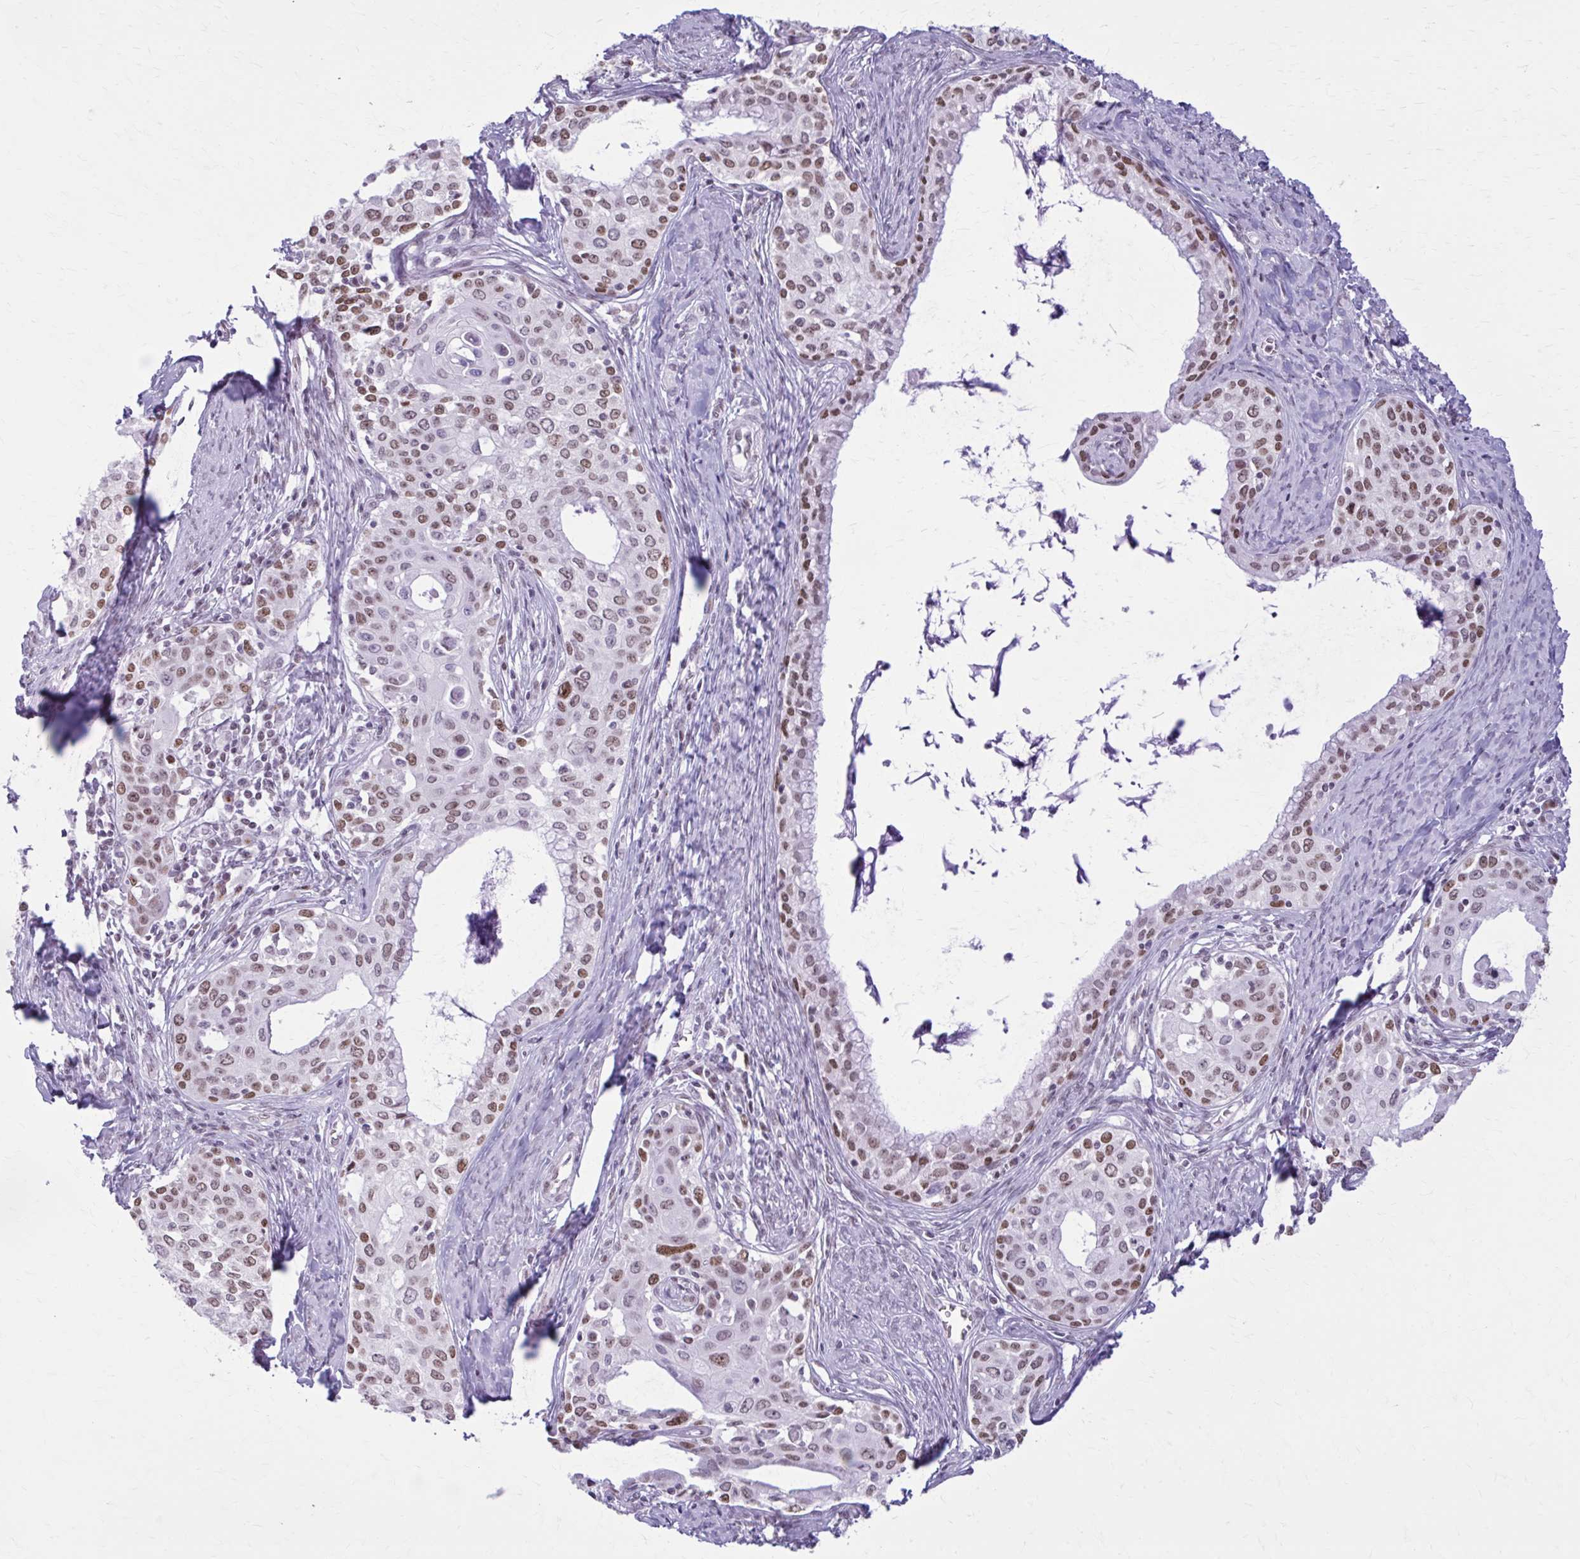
{"staining": {"intensity": "moderate", "quantity": ">75%", "location": "nuclear"}, "tissue": "cervical cancer", "cell_type": "Tumor cells", "image_type": "cancer", "snomed": [{"axis": "morphology", "description": "Squamous cell carcinoma, NOS"}, {"axis": "morphology", "description": "Adenocarcinoma, NOS"}, {"axis": "topography", "description": "Cervix"}], "caption": "Tumor cells demonstrate moderate nuclear staining in about >75% of cells in cervical cancer.", "gene": "PABIR1", "patient": {"sex": "female", "age": 52}}